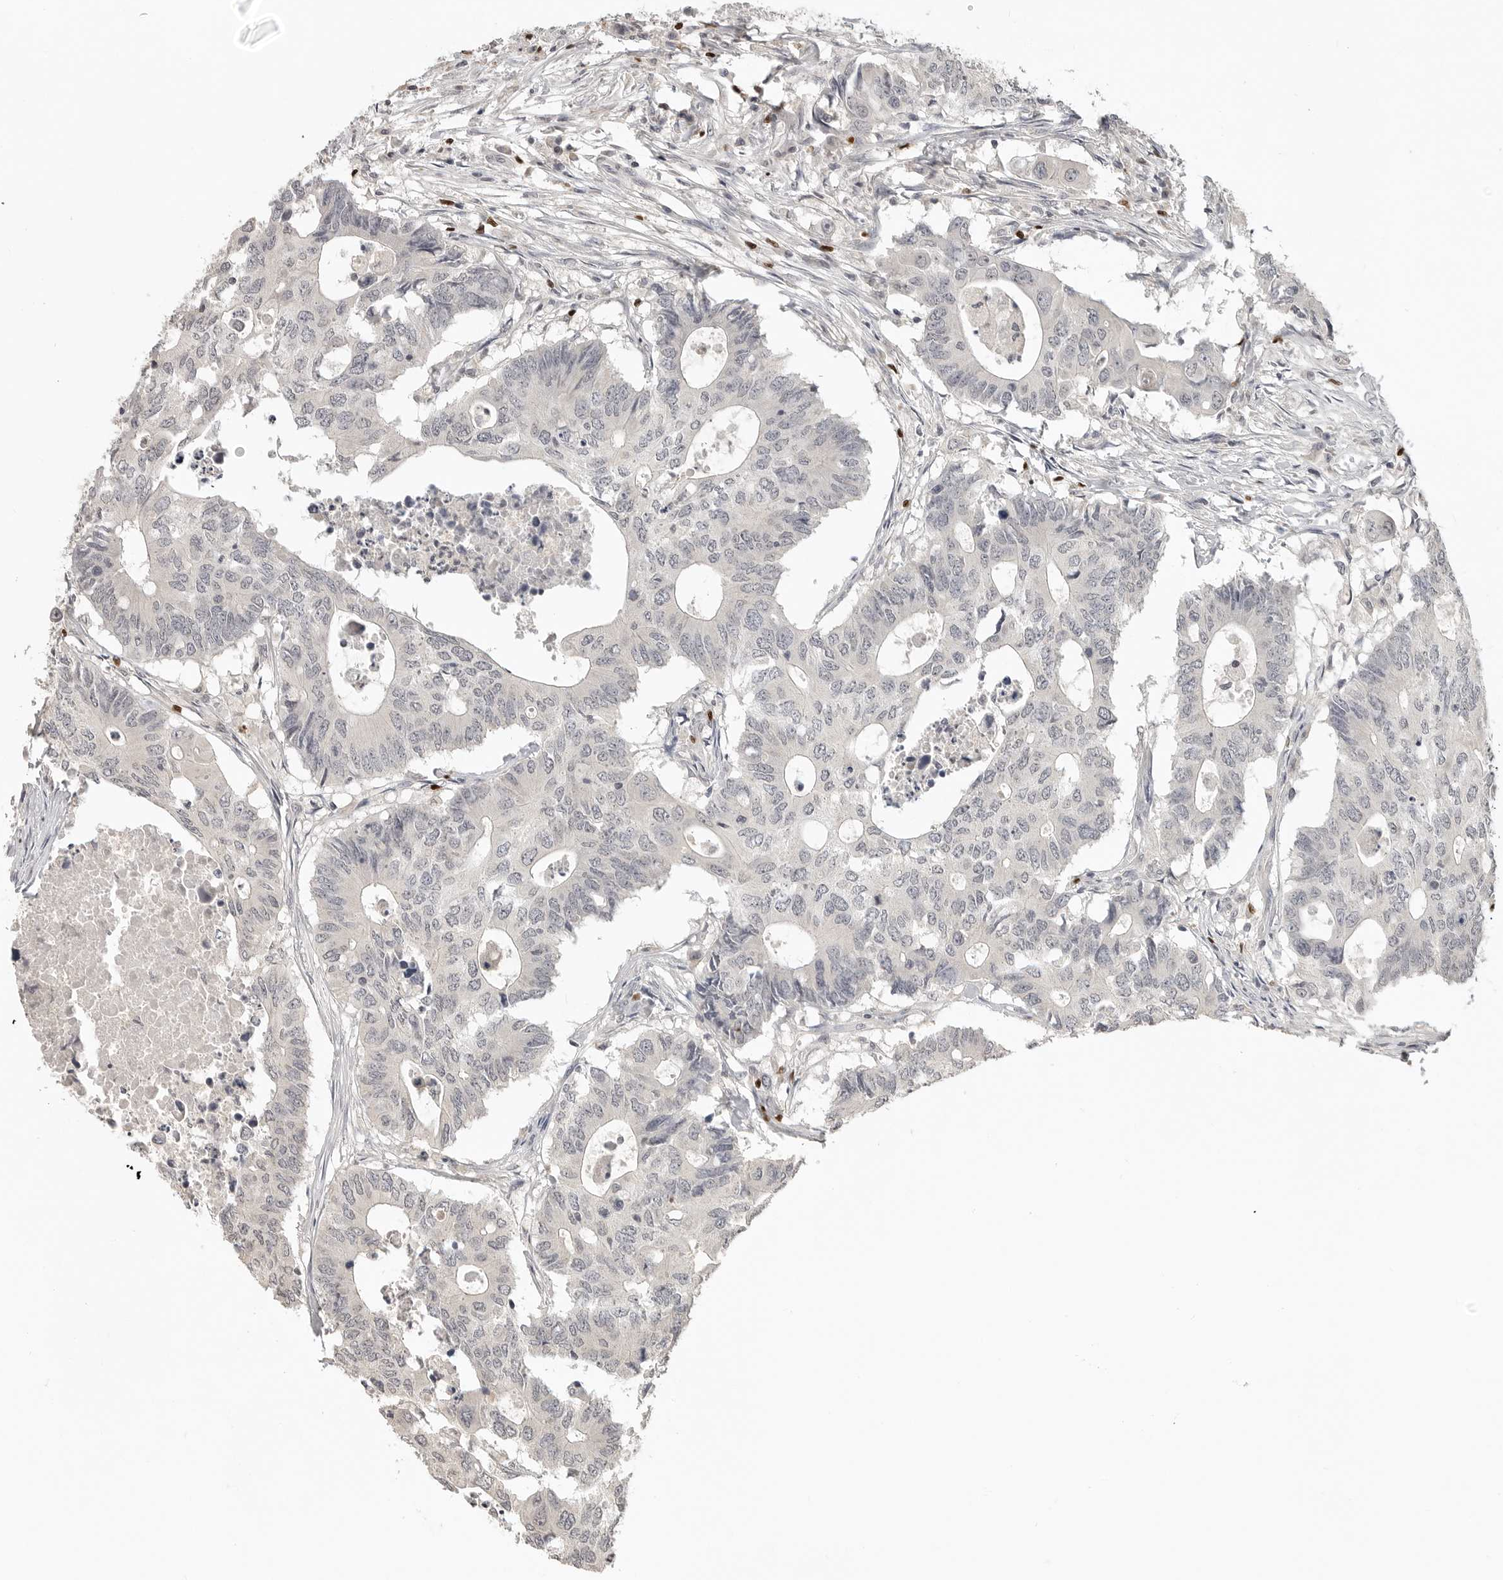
{"staining": {"intensity": "negative", "quantity": "none", "location": "none"}, "tissue": "colorectal cancer", "cell_type": "Tumor cells", "image_type": "cancer", "snomed": [{"axis": "morphology", "description": "Adenocarcinoma, NOS"}, {"axis": "topography", "description": "Colon"}], "caption": "Human colorectal adenocarcinoma stained for a protein using immunohistochemistry reveals no staining in tumor cells.", "gene": "FOXP3", "patient": {"sex": "male", "age": 71}}